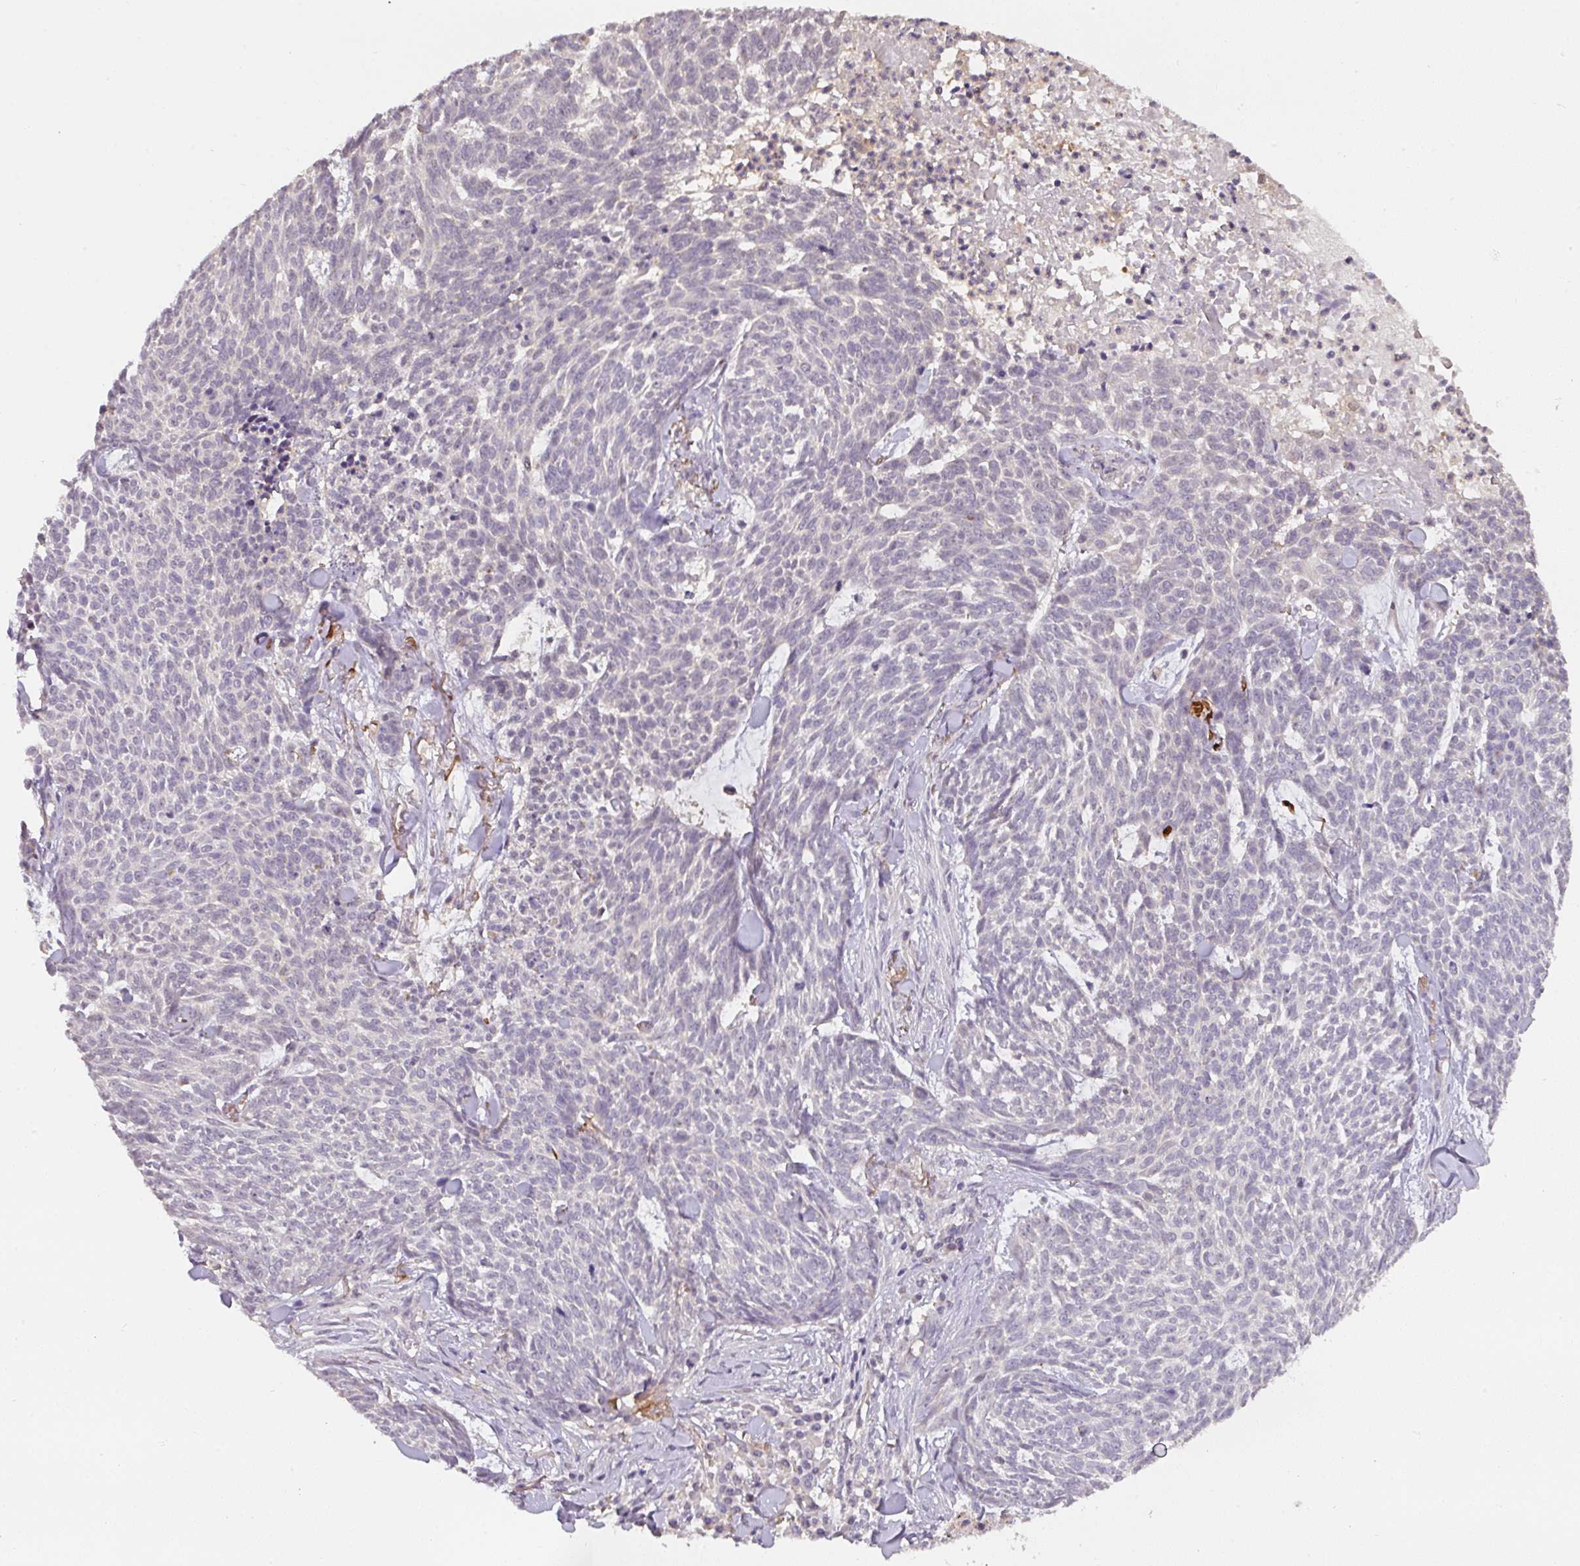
{"staining": {"intensity": "negative", "quantity": "none", "location": "none"}, "tissue": "skin cancer", "cell_type": "Tumor cells", "image_type": "cancer", "snomed": [{"axis": "morphology", "description": "Basal cell carcinoma"}, {"axis": "topography", "description": "Skin"}], "caption": "This is a micrograph of immunohistochemistry (IHC) staining of basal cell carcinoma (skin), which shows no staining in tumor cells.", "gene": "FOXN4", "patient": {"sex": "female", "age": 93}}